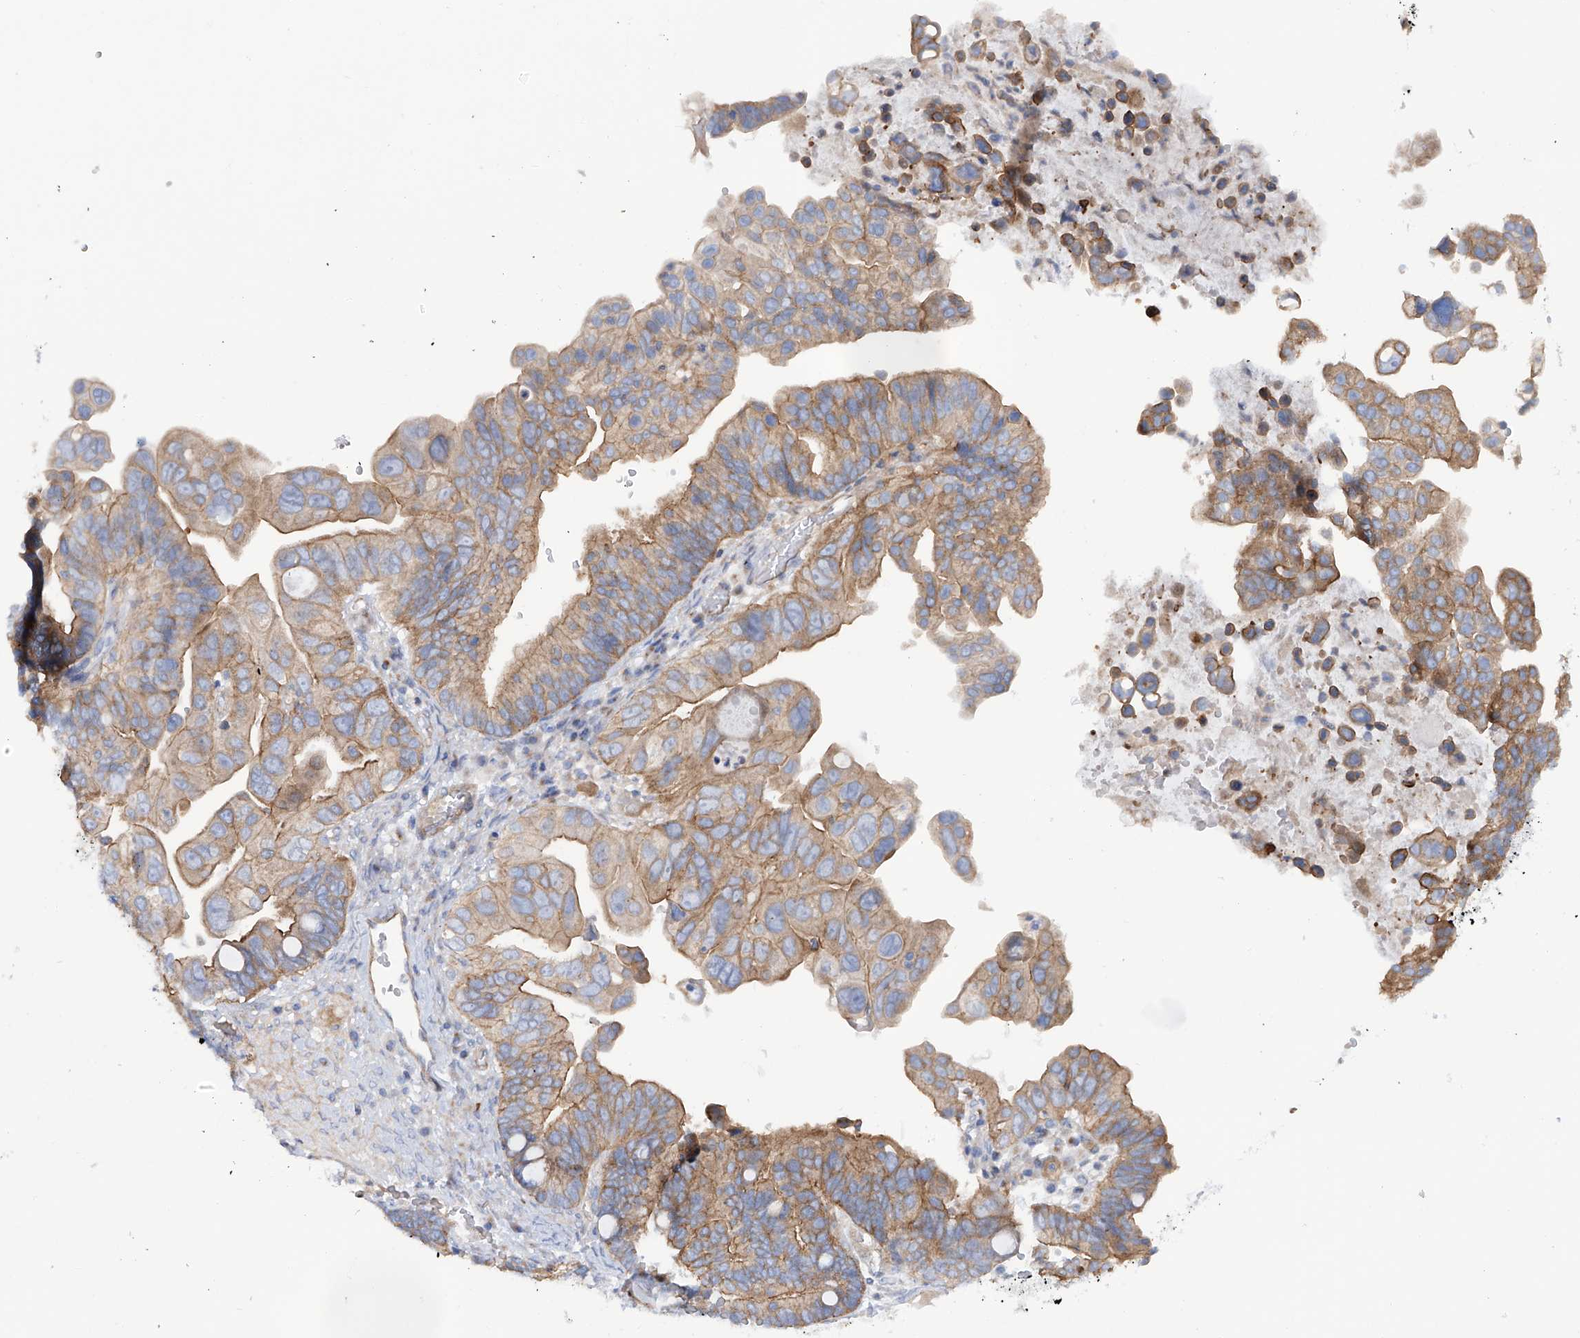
{"staining": {"intensity": "moderate", "quantity": ">75%", "location": "cytoplasmic/membranous"}, "tissue": "ovarian cancer", "cell_type": "Tumor cells", "image_type": "cancer", "snomed": [{"axis": "morphology", "description": "Cystadenocarcinoma, serous, NOS"}, {"axis": "topography", "description": "Ovary"}], "caption": "An IHC histopathology image of neoplastic tissue is shown. Protein staining in brown labels moderate cytoplasmic/membranous positivity in serous cystadenocarcinoma (ovarian) within tumor cells. The protein of interest is stained brown, and the nuclei are stained in blue (DAB IHC with brightfield microscopy, high magnification).", "gene": "TMEM209", "patient": {"sex": "female", "age": 56}}